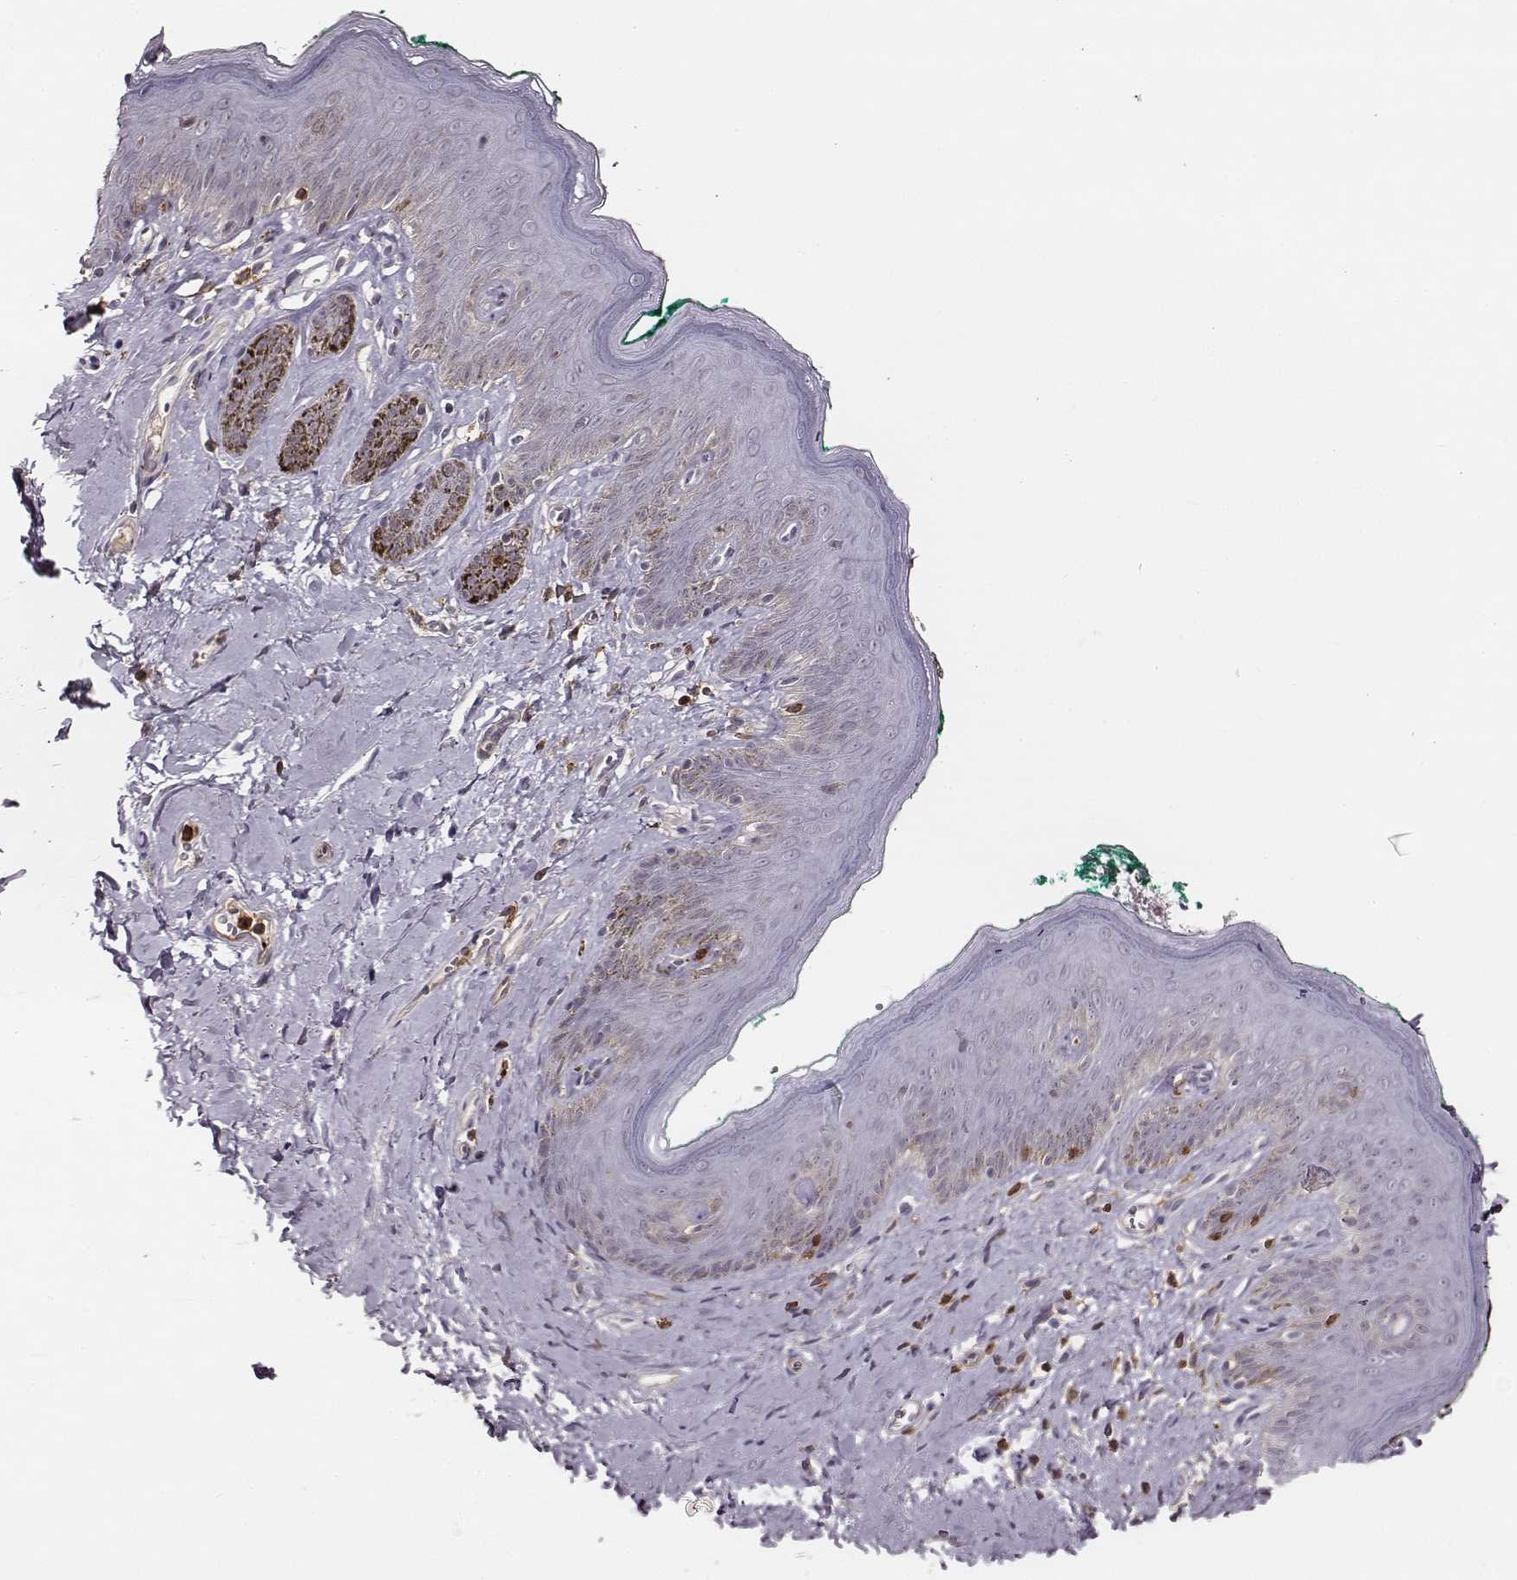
{"staining": {"intensity": "negative", "quantity": "none", "location": "none"}, "tissue": "skin", "cell_type": "Epidermal cells", "image_type": "normal", "snomed": [{"axis": "morphology", "description": "Normal tissue, NOS"}, {"axis": "topography", "description": "Vulva"}], "caption": "Protein analysis of benign skin reveals no significant positivity in epidermal cells.", "gene": "ZYX", "patient": {"sex": "female", "age": 66}}